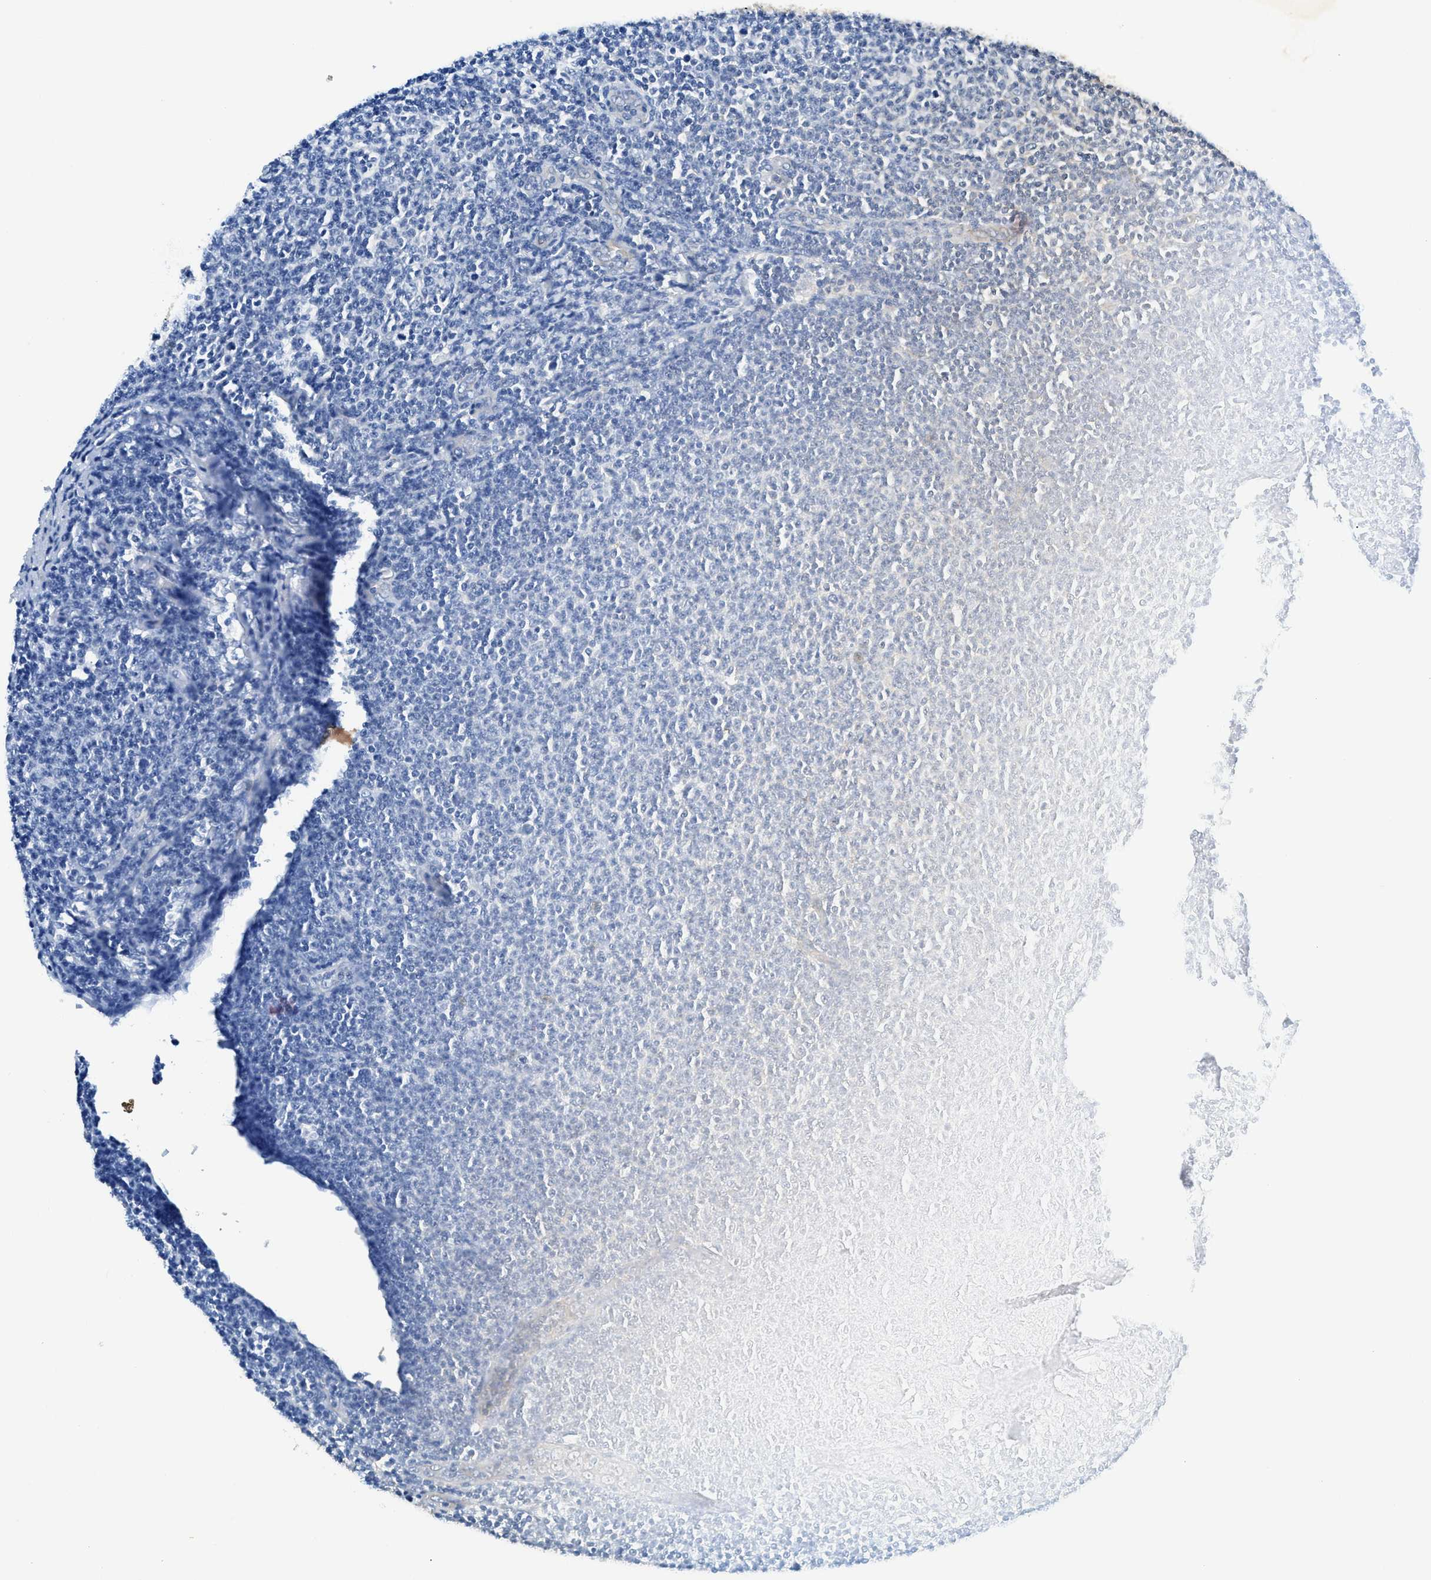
{"staining": {"intensity": "negative", "quantity": "none", "location": "none"}, "tissue": "lymphoma", "cell_type": "Tumor cells", "image_type": "cancer", "snomed": [{"axis": "morphology", "description": "Malignant lymphoma, non-Hodgkin's type, Low grade"}, {"axis": "topography", "description": "Lymph node"}], "caption": "The photomicrograph reveals no significant positivity in tumor cells of low-grade malignant lymphoma, non-Hodgkin's type.", "gene": "MIB1", "patient": {"sex": "male", "age": 66}}